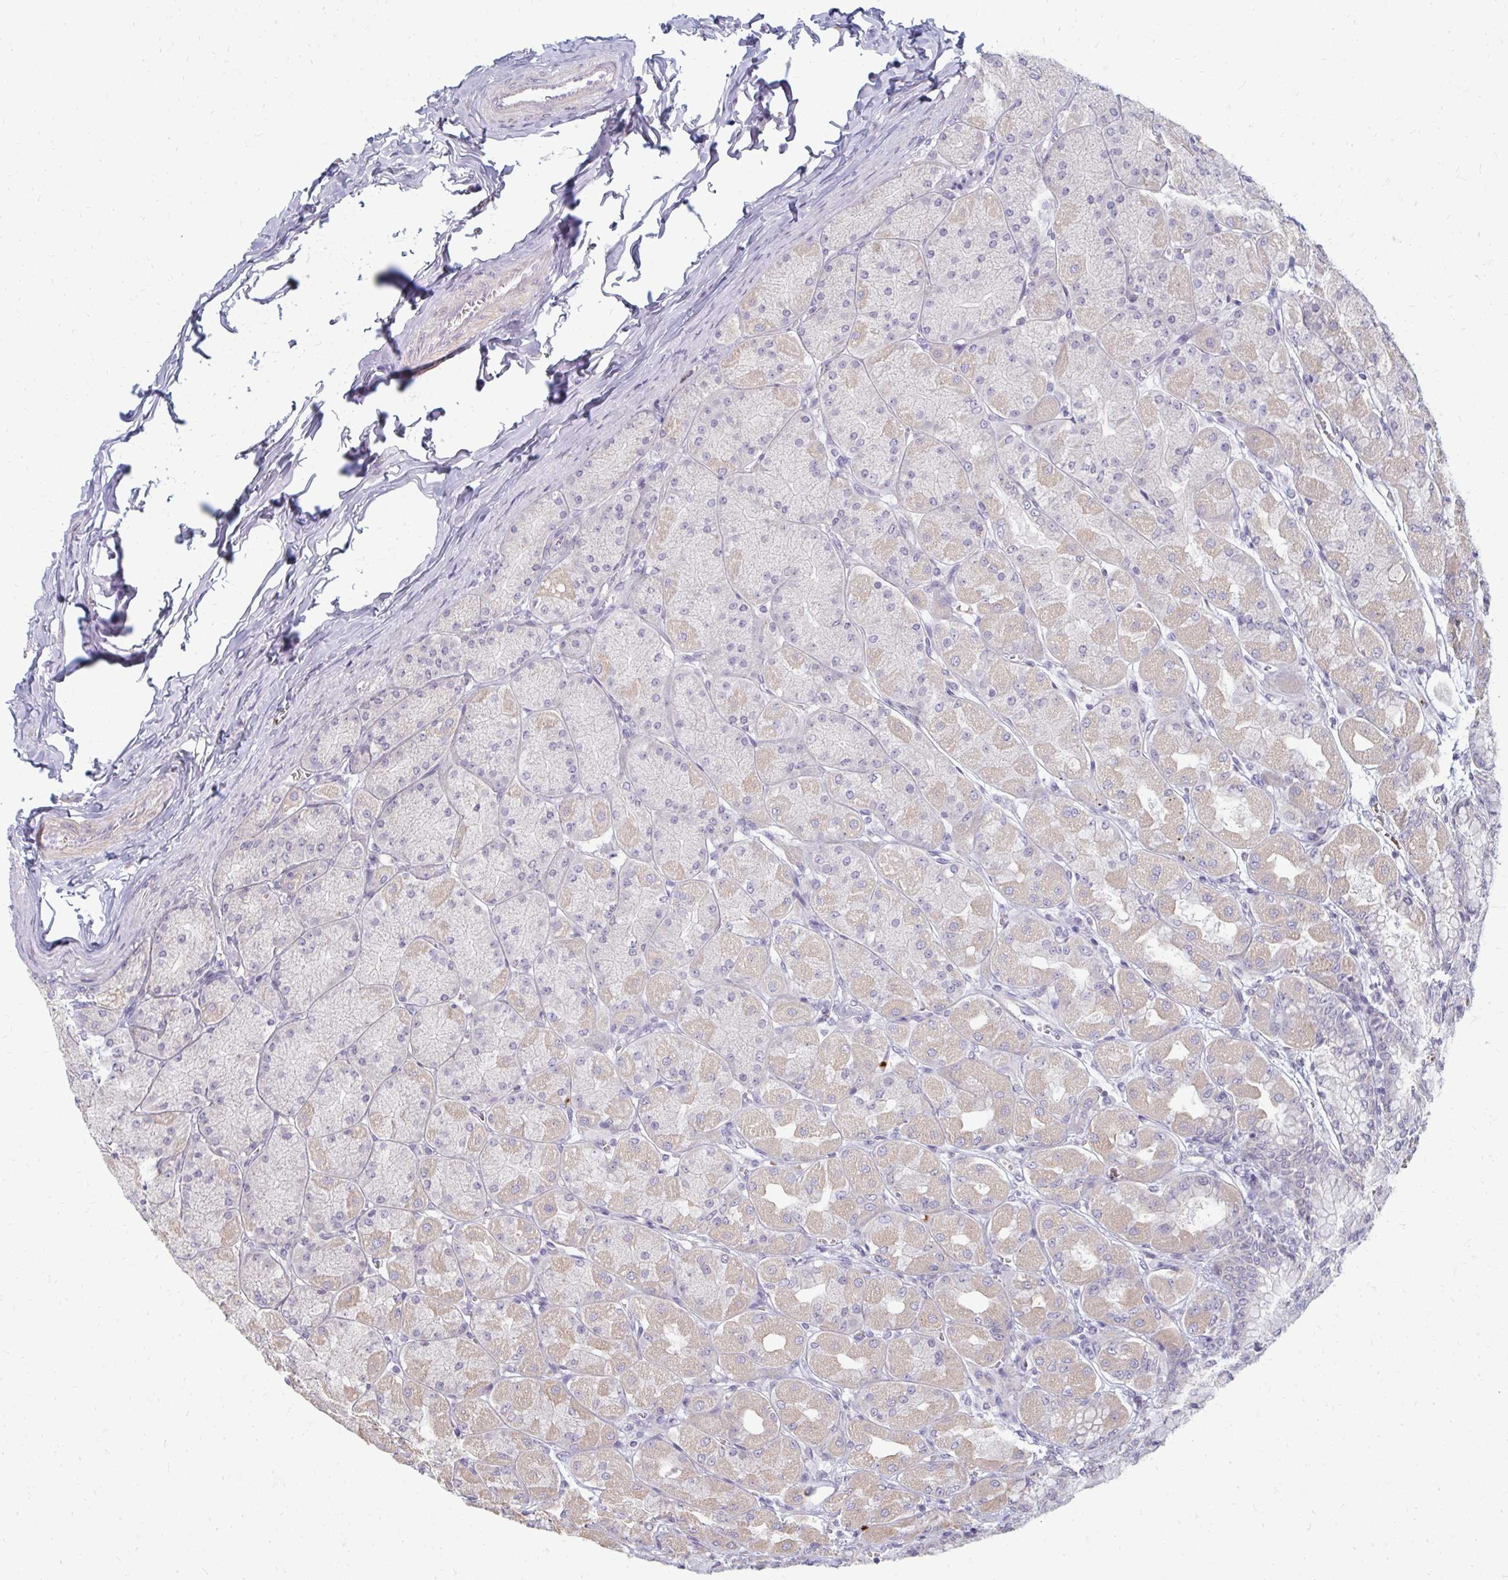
{"staining": {"intensity": "weak", "quantity": "25%-75%", "location": "cytoplasmic/membranous"}, "tissue": "stomach", "cell_type": "Glandular cells", "image_type": "normal", "snomed": [{"axis": "morphology", "description": "Normal tissue, NOS"}, {"axis": "topography", "description": "Stomach, upper"}], "caption": "This photomicrograph demonstrates immunohistochemistry (IHC) staining of benign human stomach, with low weak cytoplasmic/membranous staining in about 25%-75% of glandular cells.", "gene": "RAB33A", "patient": {"sex": "female", "age": 56}}